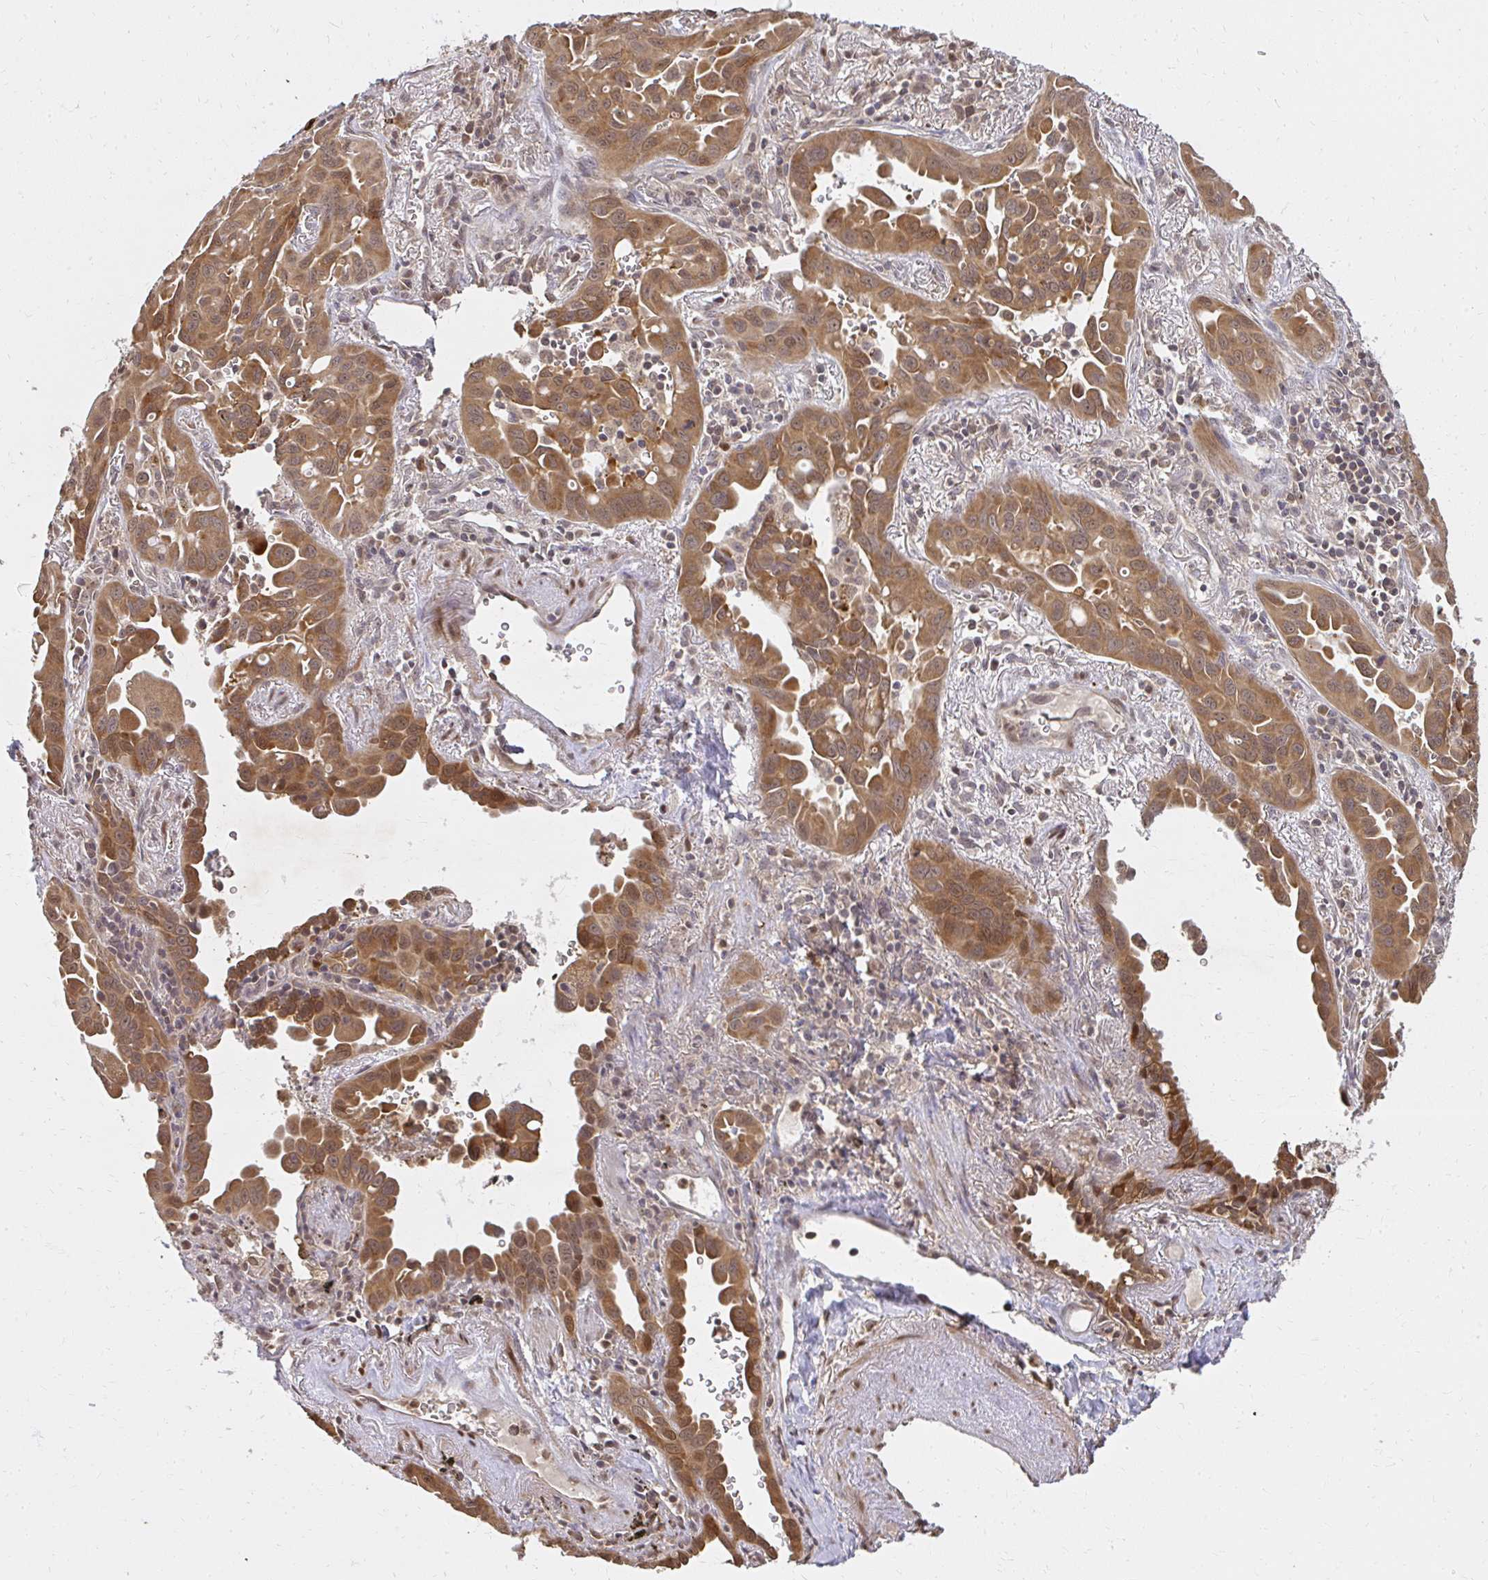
{"staining": {"intensity": "strong", "quantity": ">75%", "location": "cytoplasmic/membranous,nuclear"}, "tissue": "lung cancer", "cell_type": "Tumor cells", "image_type": "cancer", "snomed": [{"axis": "morphology", "description": "Adenocarcinoma, NOS"}, {"axis": "topography", "description": "Lung"}], "caption": "A brown stain labels strong cytoplasmic/membranous and nuclear expression of a protein in adenocarcinoma (lung) tumor cells.", "gene": "LARS2", "patient": {"sex": "male", "age": 68}}